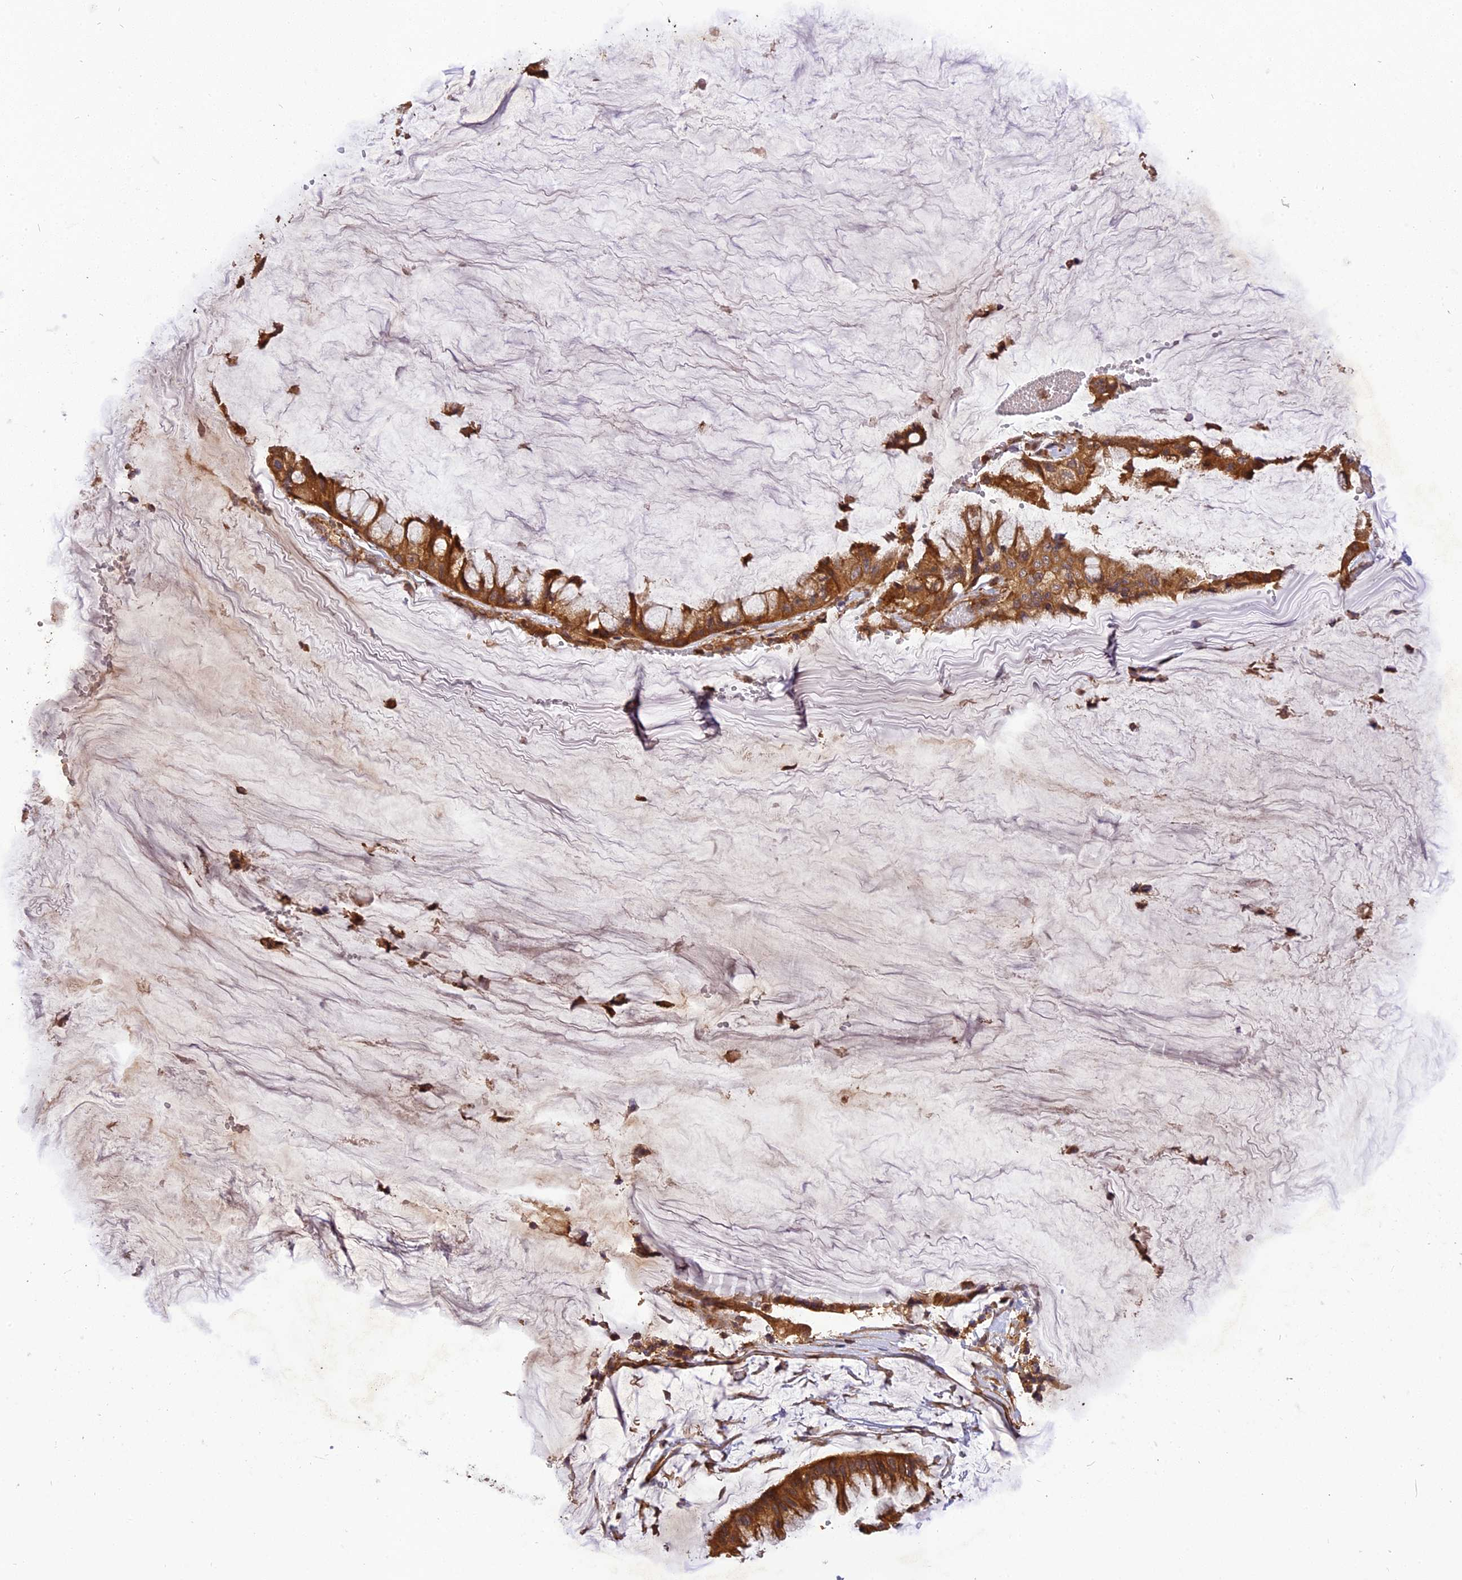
{"staining": {"intensity": "moderate", "quantity": ">75%", "location": "cytoplasmic/membranous"}, "tissue": "ovarian cancer", "cell_type": "Tumor cells", "image_type": "cancer", "snomed": [{"axis": "morphology", "description": "Cystadenocarcinoma, mucinous, NOS"}, {"axis": "topography", "description": "Ovary"}], "caption": "Human ovarian cancer stained for a protein (brown) displays moderate cytoplasmic/membranous positive positivity in about >75% of tumor cells.", "gene": "STOML1", "patient": {"sex": "female", "age": 39}}